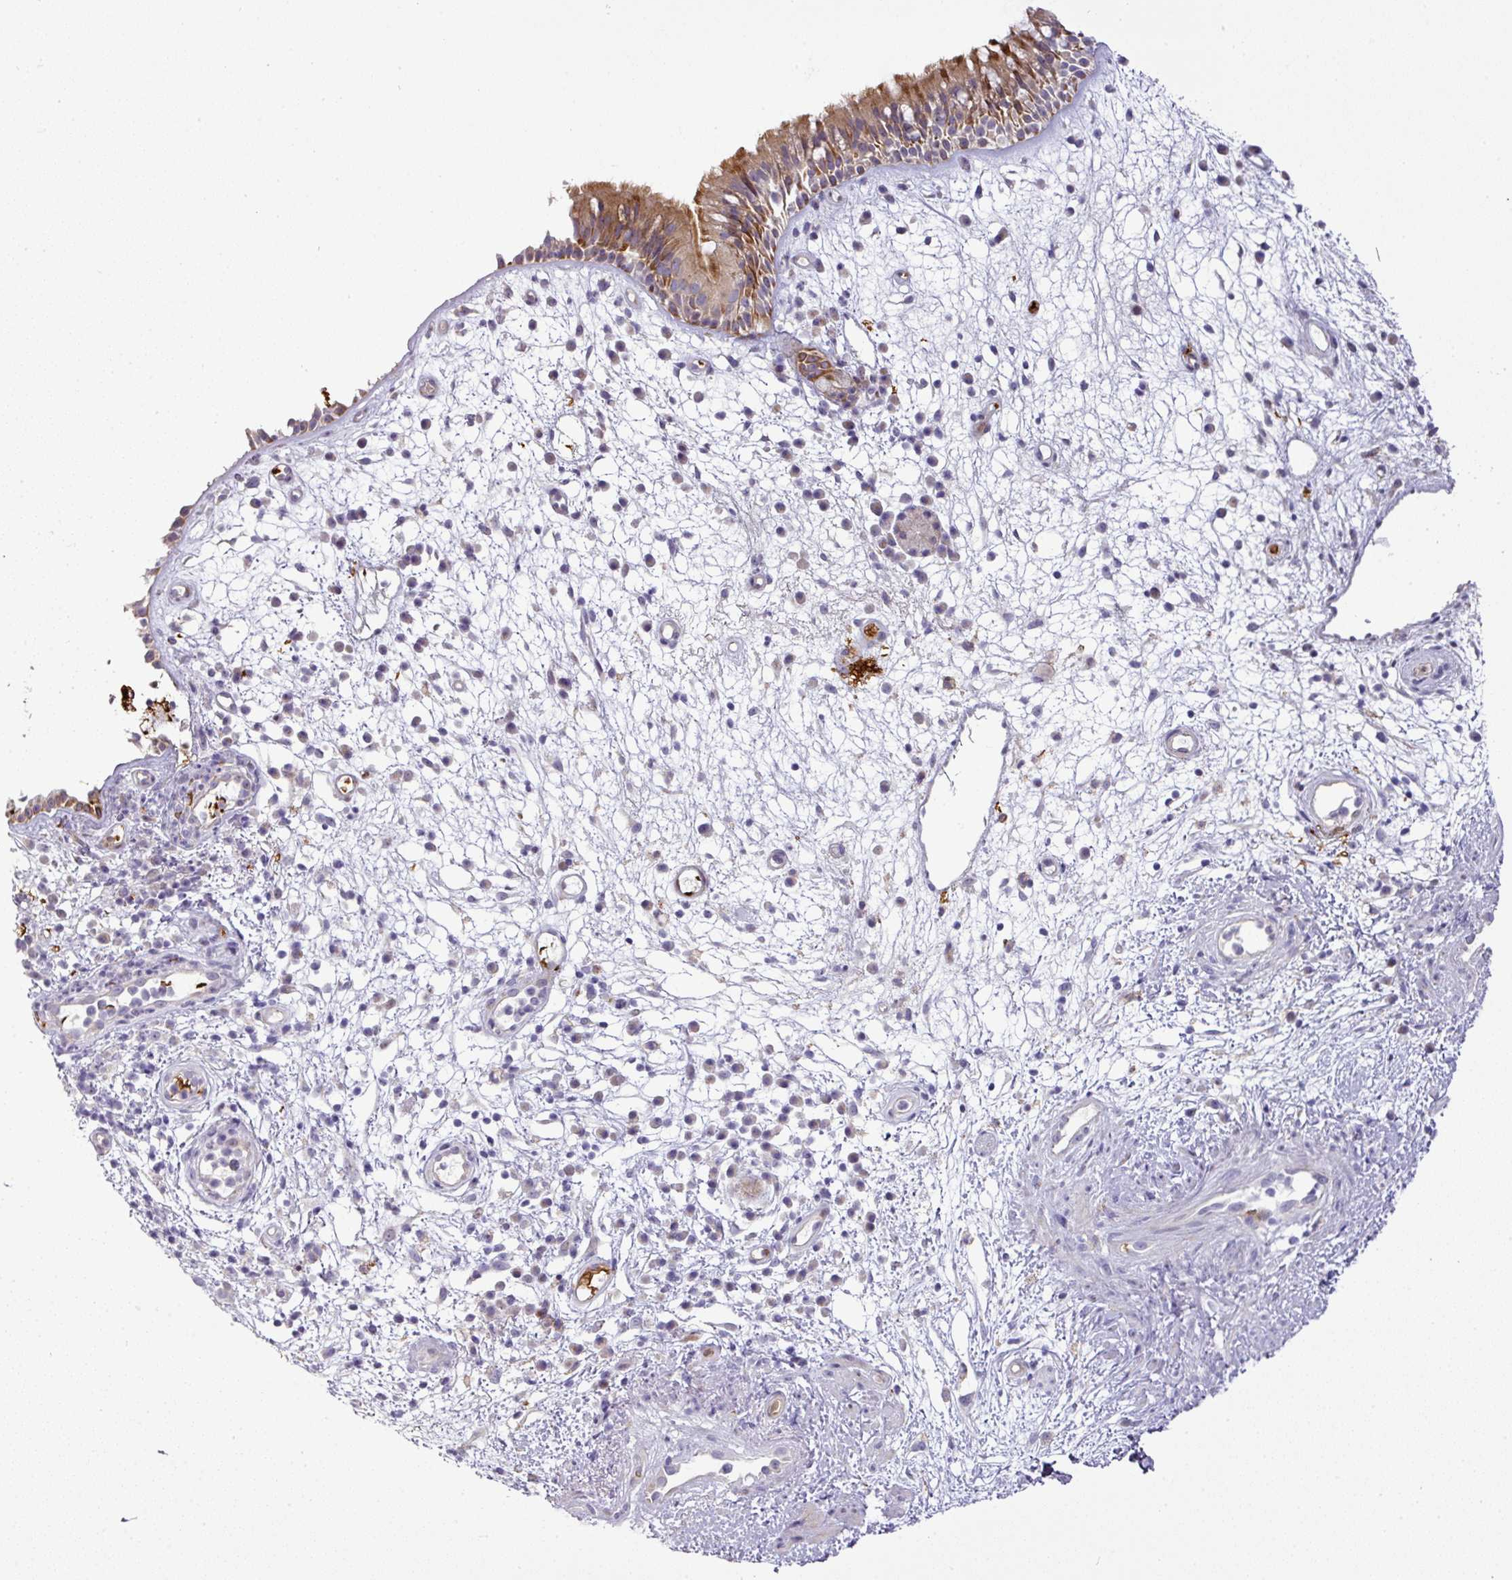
{"staining": {"intensity": "moderate", "quantity": ">75%", "location": "cytoplasmic/membranous"}, "tissue": "nasopharynx", "cell_type": "Respiratory epithelial cells", "image_type": "normal", "snomed": [{"axis": "morphology", "description": "Normal tissue, NOS"}, {"axis": "morphology", "description": "Inflammation, NOS"}, {"axis": "topography", "description": "Nasopharynx"}], "caption": "DAB immunohistochemical staining of unremarkable nasopharynx reveals moderate cytoplasmic/membranous protein positivity in about >75% of respiratory epithelial cells.", "gene": "ATP6V1F", "patient": {"sex": "male", "age": 54}}